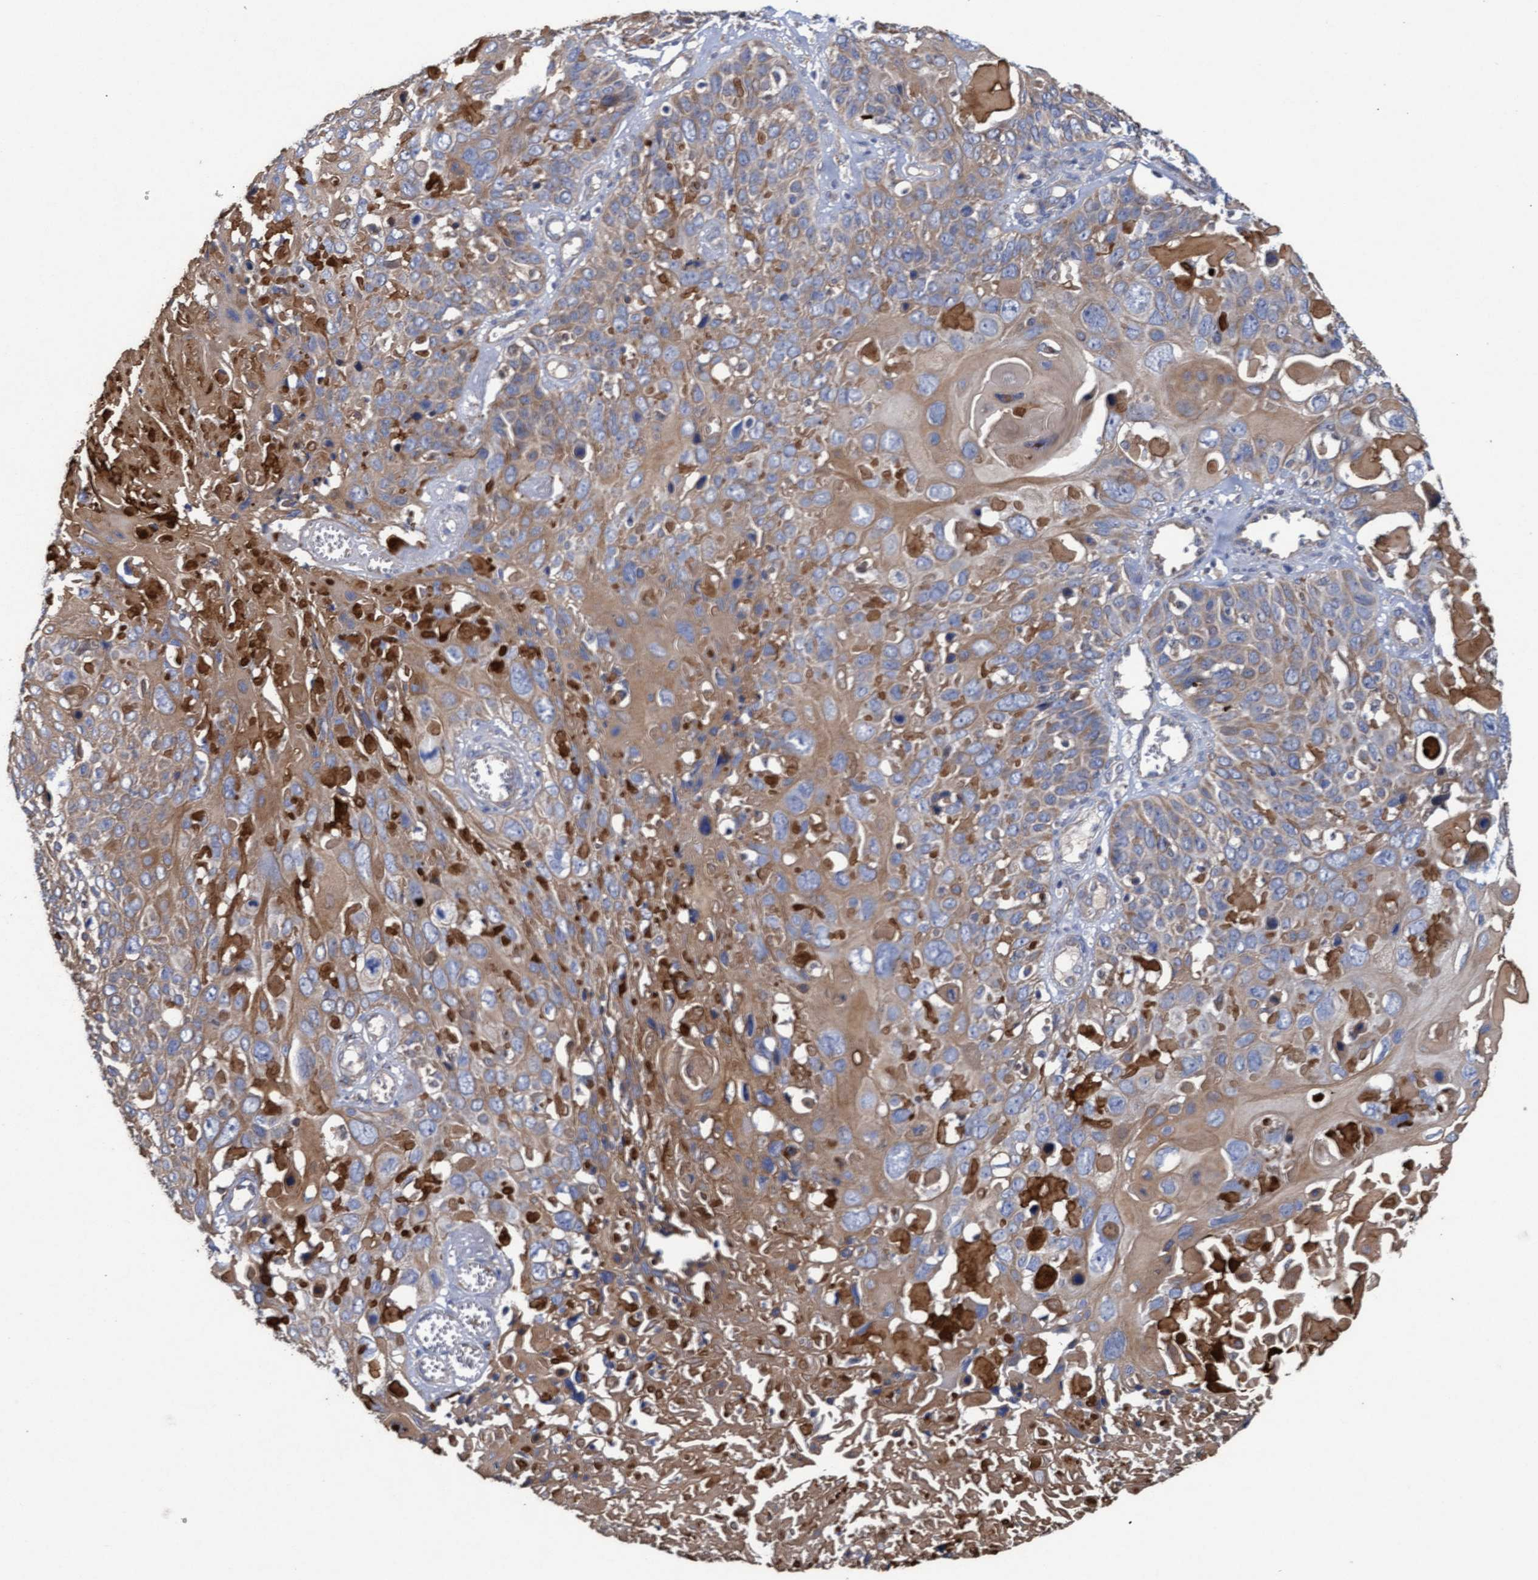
{"staining": {"intensity": "moderate", "quantity": ">75%", "location": "cytoplasmic/membranous"}, "tissue": "cervical cancer", "cell_type": "Tumor cells", "image_type": "cancer", "snomed": [{"axis": "morphology", "description": "Squamous cell carcinoma, NOS"}, {"axis": "topography", "description": "Cervix"}], "caption": "A histopathology image of cervical squamous cell carcinoma stained for a protein demonstrates moderate cytoplasmic/membranous brown staining in tumor cells.", "gene": "MRPL38", "patient": {"sex": "female", "age": 74}}